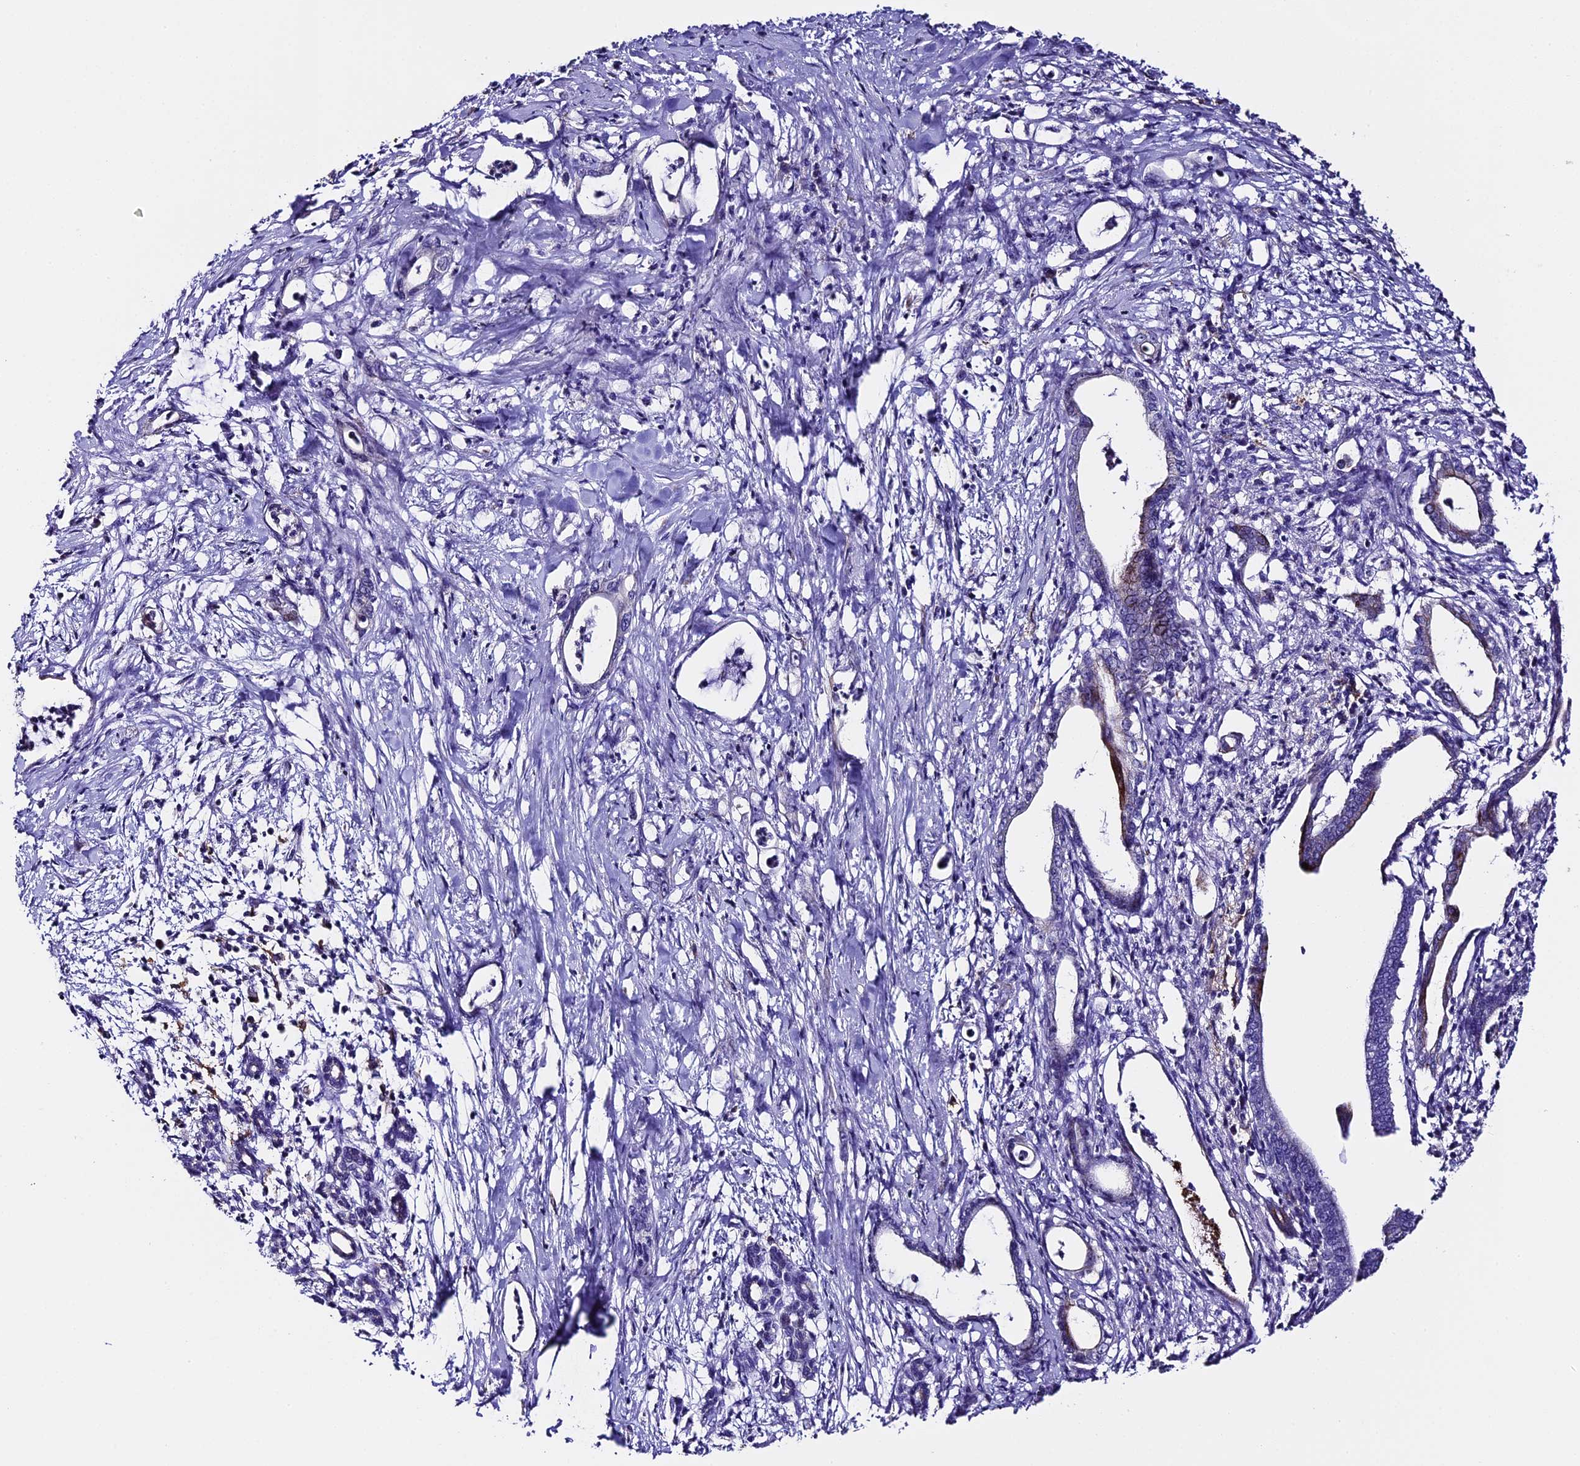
{"staining": {"intensity": "negative", "quantity": "none", "location": "none"}, "tissue": "pancreatic cancer", "cell_type": "Tumor cells", "image_type": "cancer", "snomed": [{"axis": "morphology", "description": "Adenocarcinoma, NOS"}, {"axis": "topography", "description": "Pancreas"}], "caption": "IHC of human pancreatic cancer demonstrates no staining in tumor cells. (DAB (3,3'-diaminobenzidine) immunohistochemistry, high magnification).", "gene": "NOD2", "patient": {"sex": "female", "age": 55}}